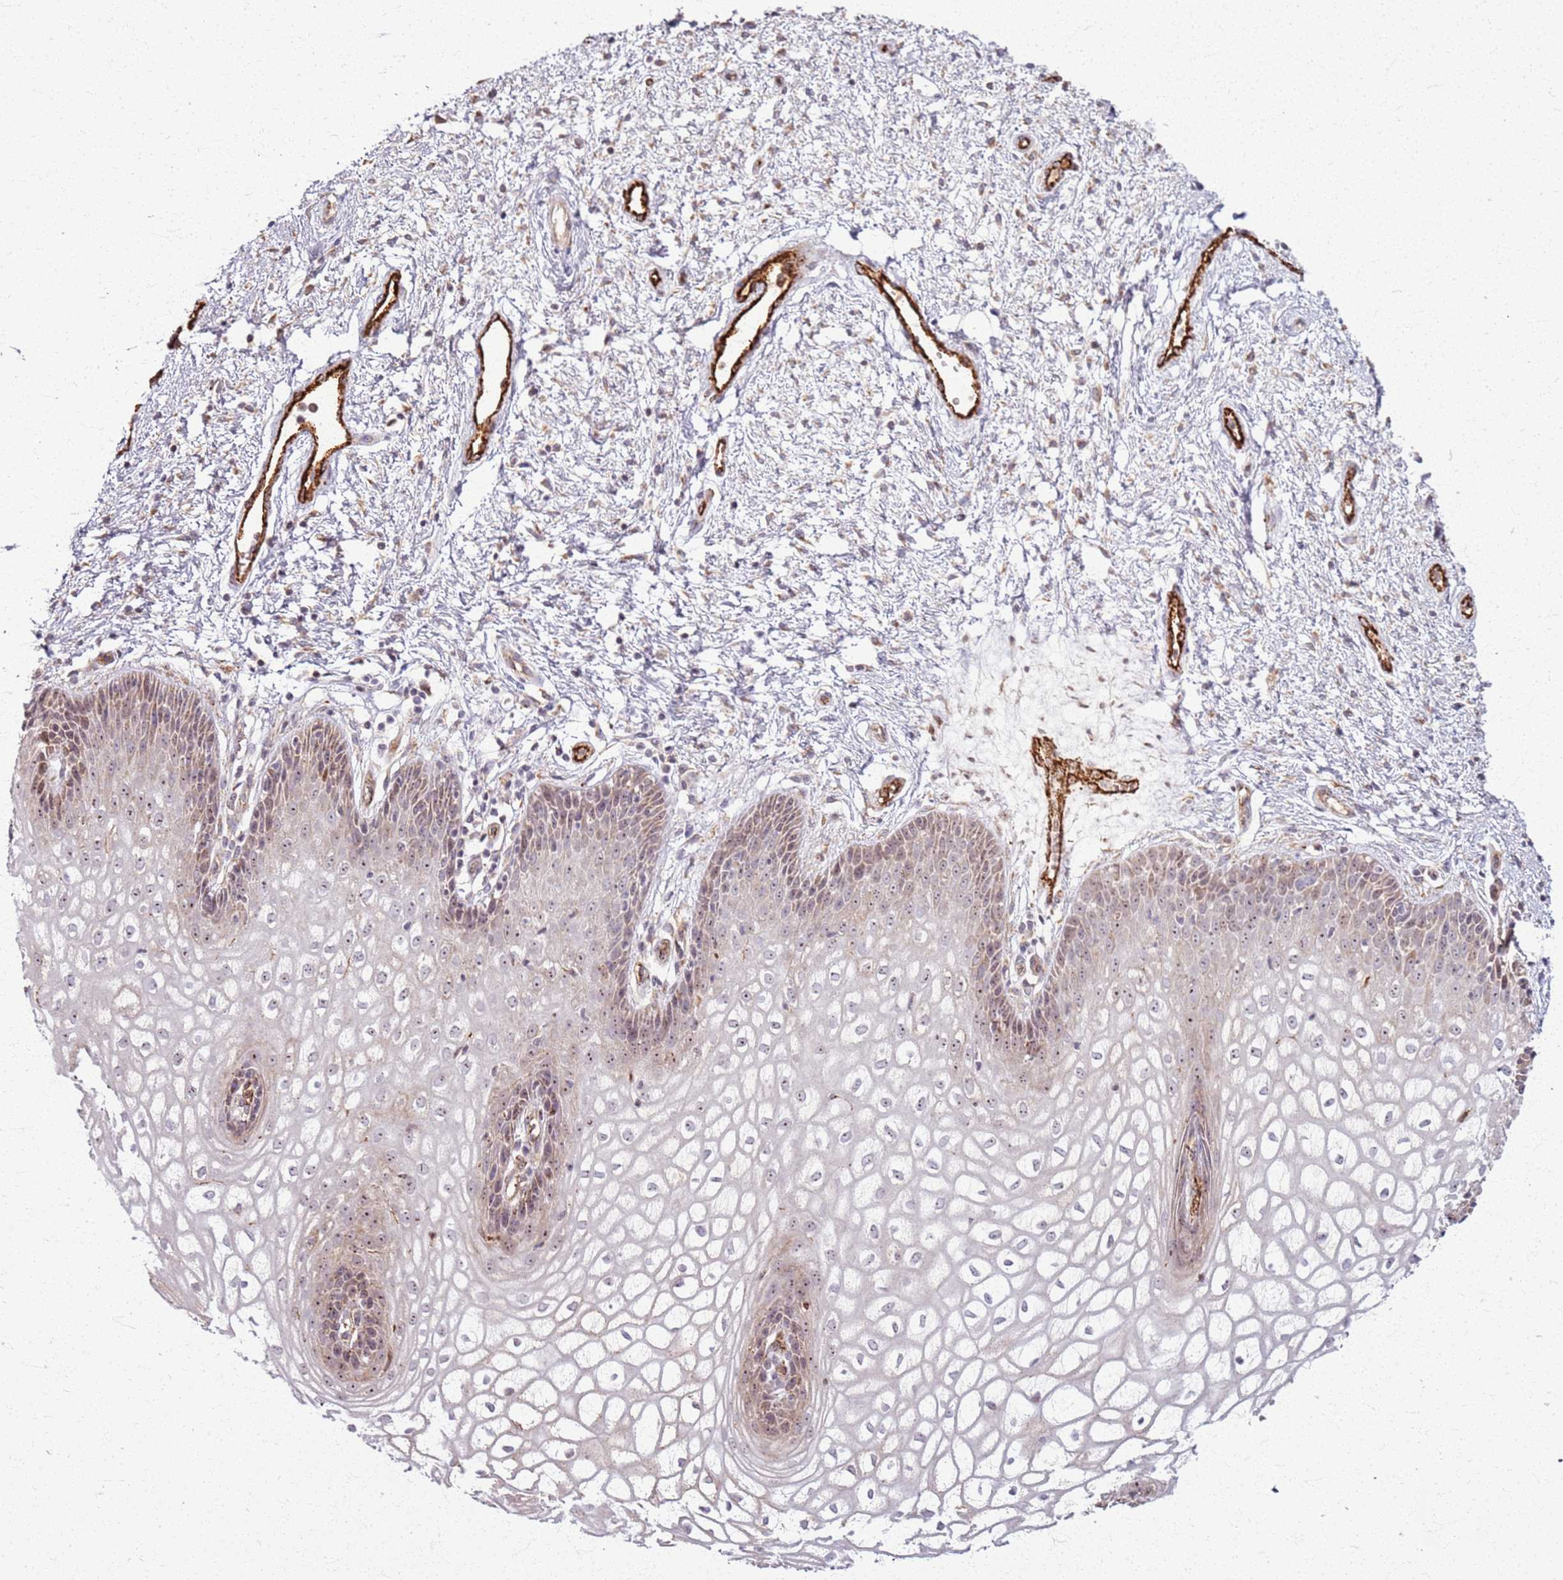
{"staining": {"intensity": "moderate", "quantity": "25%-75%", "location": "cytoplasmic/membranous,nuclear"}, "tissue": "vagina", "cell_type": "Squamous epithelial cells", "image_type": "normal", "snomed": [{"axis": "morphology", "description": "Normal tissue, NOS"}, {"axis": "topography", "description": "Vagina"}], "caption": "Protein expression analysis of benign vagina demonstrates moderate cytoplasmic/membranous,nuclear positivity in approximately 25%-75% of squamous epithelial cells.", "gene": "KRI1", "patient": {"sex": "female", "age": 34}}